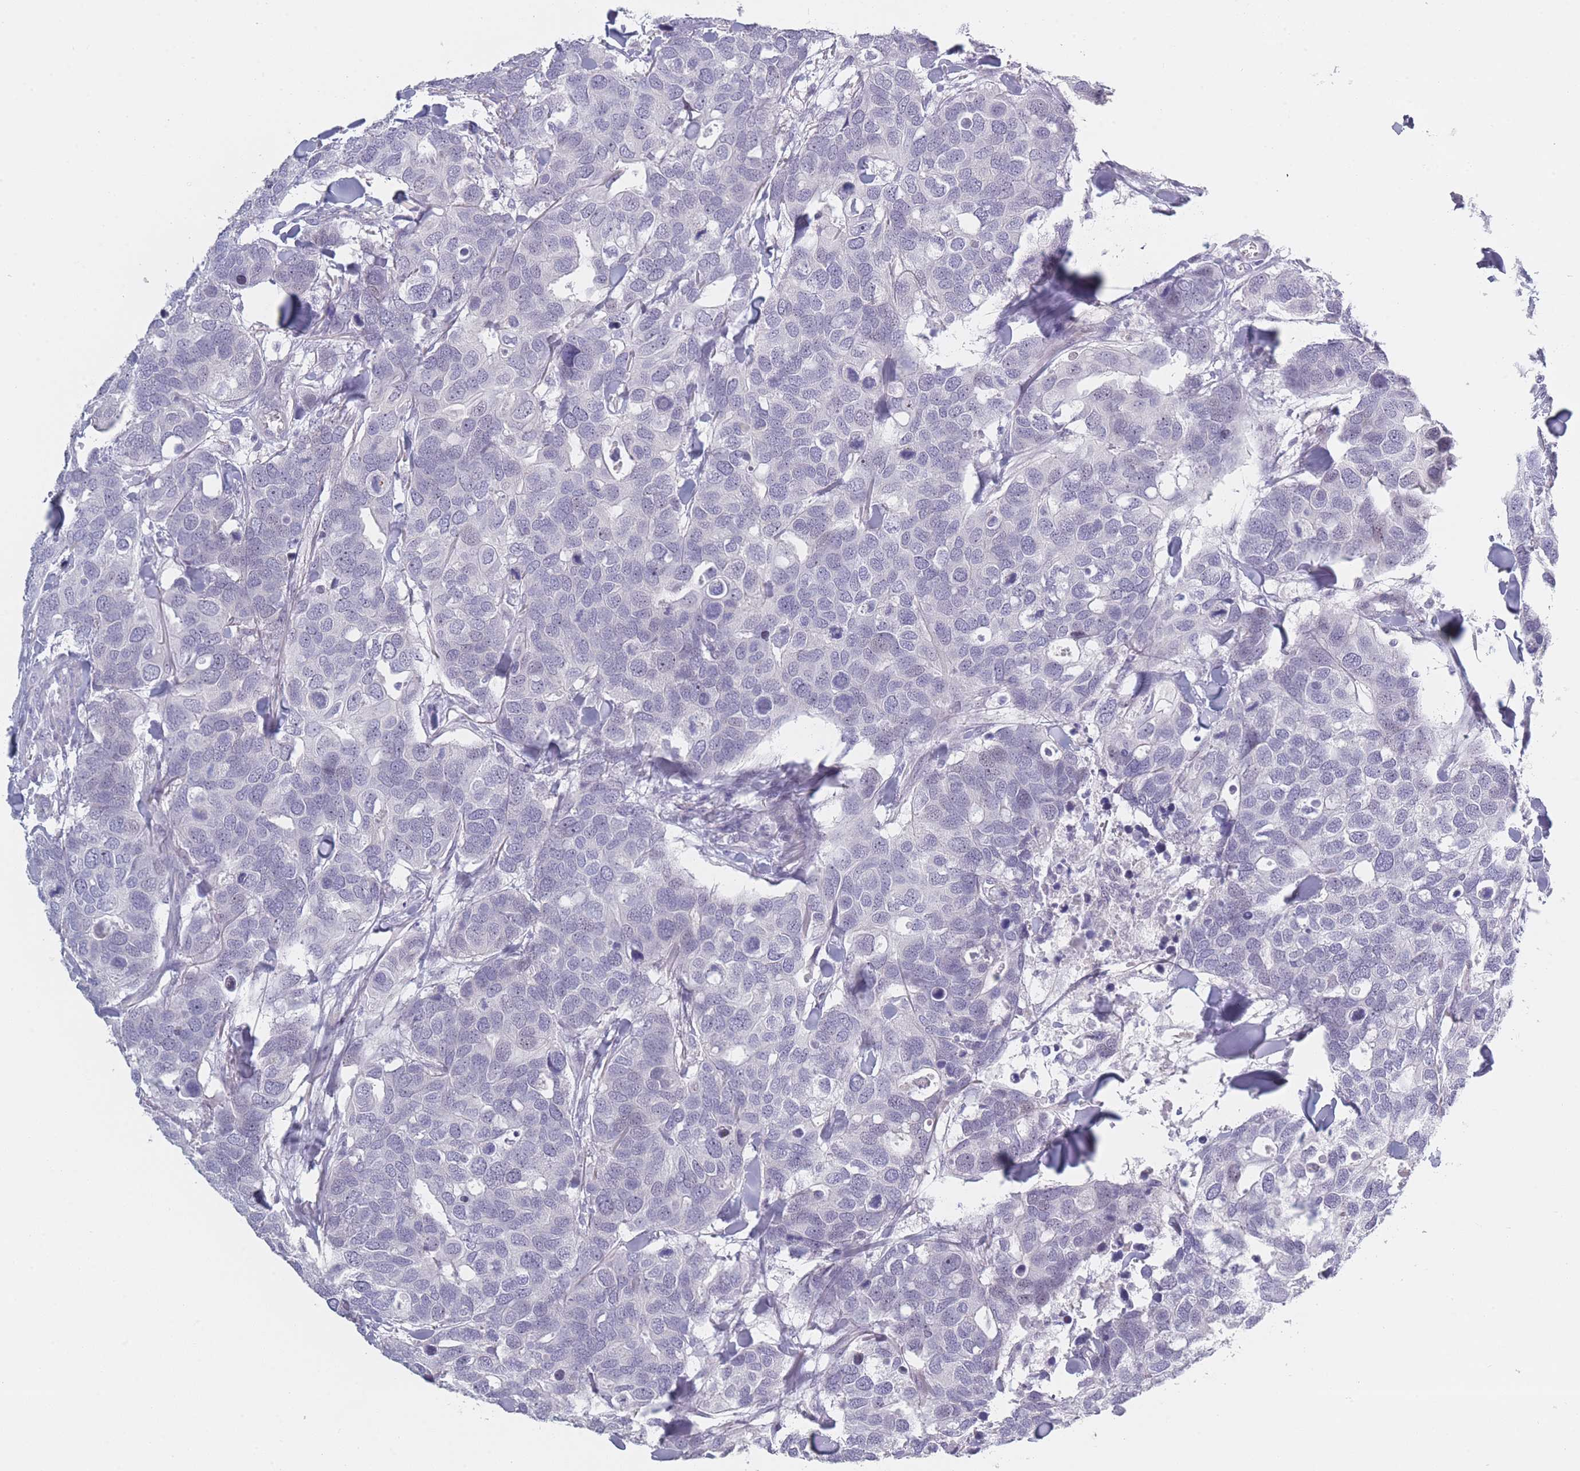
{"staining": {"intensity": "negative", "quantity": "none", "location": "none"}, "tissue": "breast cancer", "cell_type": "Tumor cells", "image_type": "cancer", "snomed": [{"axis": "morphology", "description": "Duct carcinoma"}, {"axis": "topography", "description": "Breast"}], "caption": "Image shows no protein positivity in tumor cells of breast cancer (infiltrating ductal carcinoma) tissue.", "gene": "ROS1", "patient": {"sex": "female", "age": 83}}